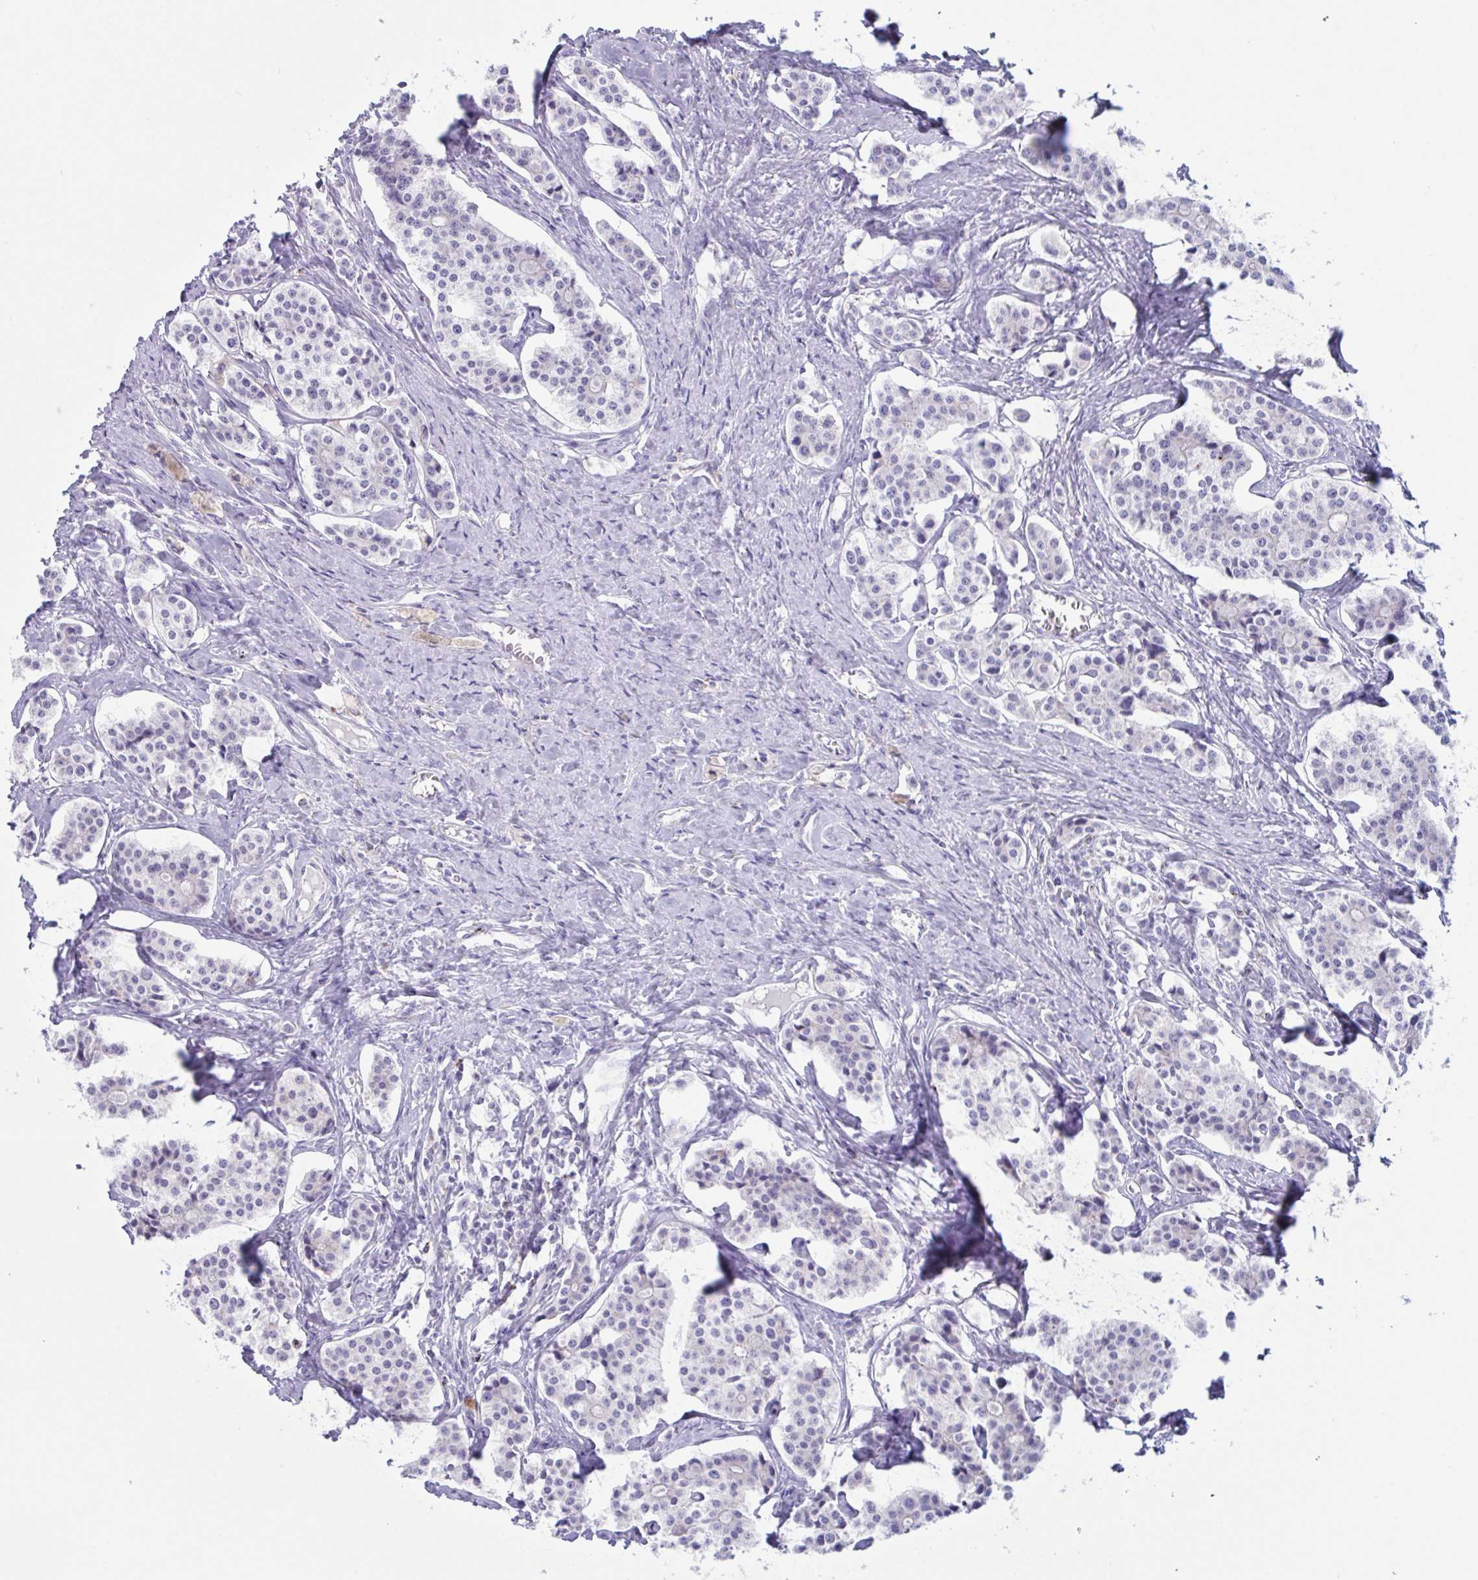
{"staining": {"intensity": "negative", "quantity": "none", "location": "none"}, "tissue": "carcinoid", "cell_type": "Tumor cells", "image_type": "cancer", "snomed": [{"axis": "morphology", "description": "Carcinoid, malignant, NOS"}, {"axis": "topography", "description": "Small intestine"}], "caption": "The immunohistochemistry histopathology image has no significant expression in tumor cells of carcinoid tissue.", "gene": "XCL1", "patient": {"sex": "male", "age": 63}}